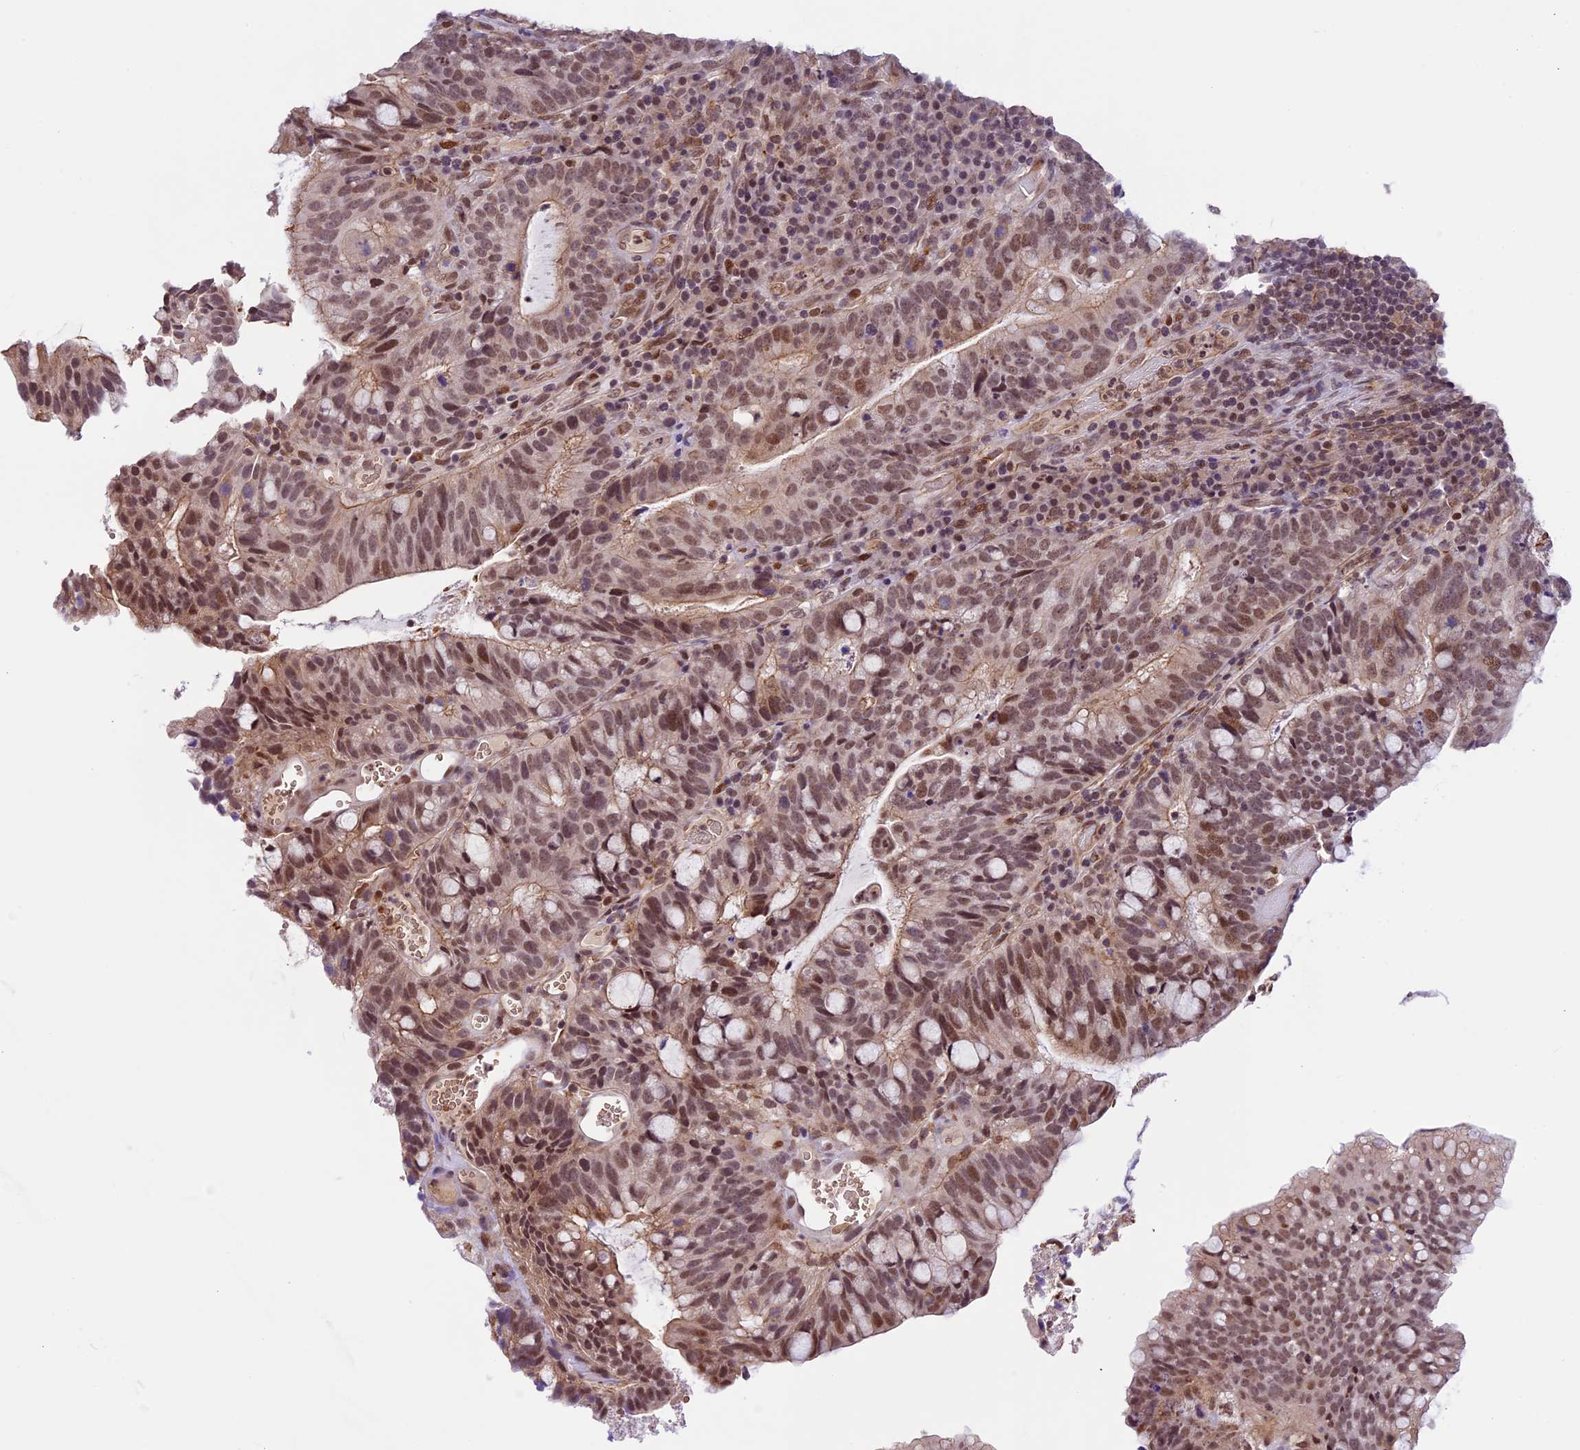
{"staining": {"intensity": "moderate", "quantity": ">75%", "location": "nuclear"}, "tissue": "colorectal cancer", "cell_type": "Tumor cells", "image_type": "cancer", "snomed": [{"axis": "morphology", "description": "Adenocarcinoma, NOS"}, {"axis": "topography", "description": "Colon"}], "caption": "Tumor cells show medium levels of moderate nuclear expression in about >75% of cells in colorectal adenocarcinoma.", "gene": "SHKBP1", "patient": {"sex": "female", "age": 66}}